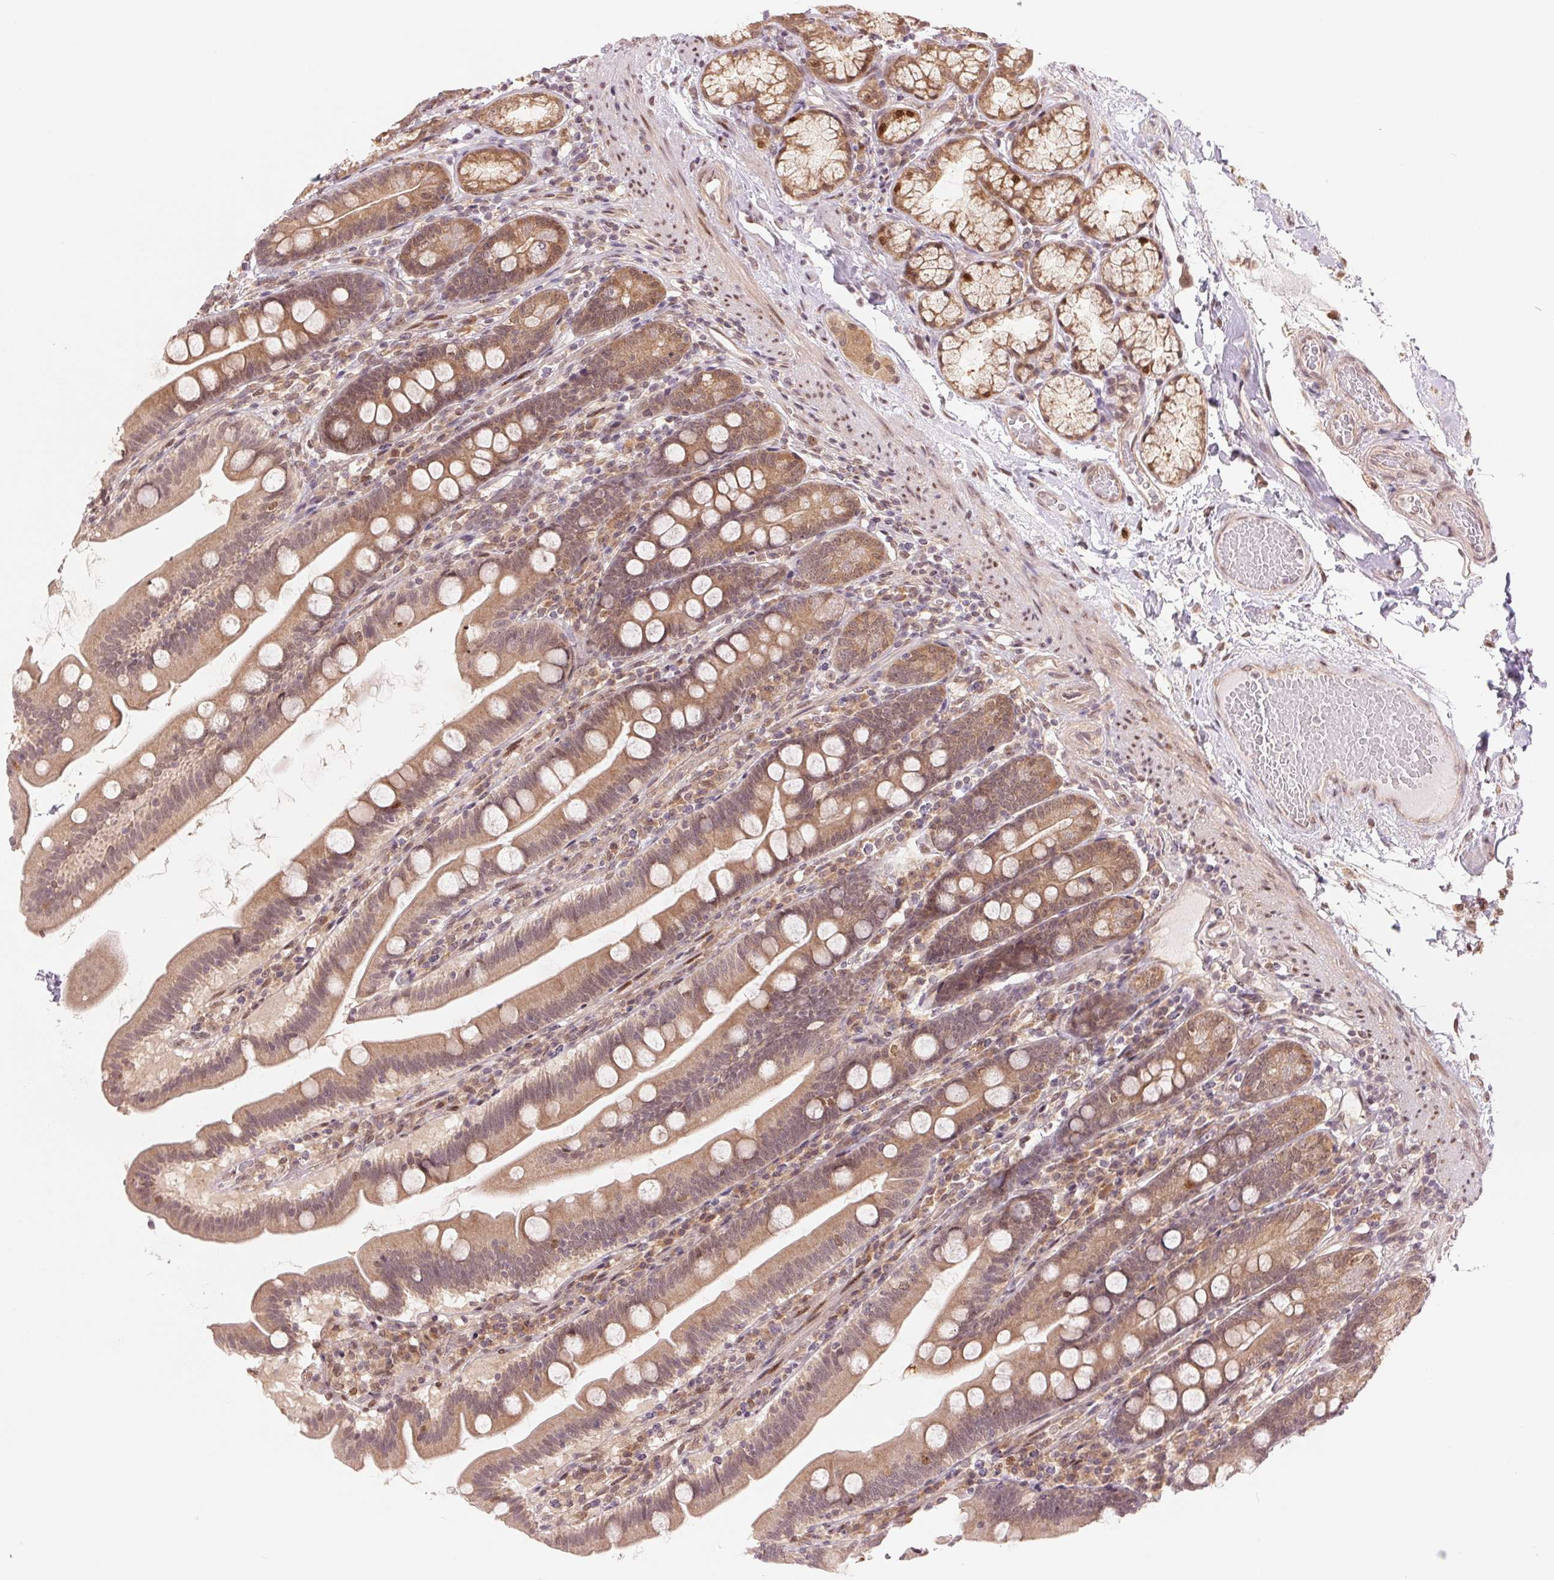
{"staining": {"intensity": "moderate", "quantity": "25%-75%", "location": "cytoplasmic/membranous"}, "tissue": "duodenum", "cell_type": "Glandular cells", "image_type": "normal", "snomed": [{"axis": "morphology", "description": "Normal tissue, NOS"}, {"axis": "topography", "description": "Duodenum"}], "caption": "High-power microscopy captured an immunohistochemistry (IHC) histopathology image of unremarkable duodenum, revealing moderate cytoplasmic/membranous staining in approximately 25%-75% of glandular cells. (DAB IHC with brightfield microscopy, high magnification).", "gene": "ERI3", "patient": {"sex": "female", "age": 67}}